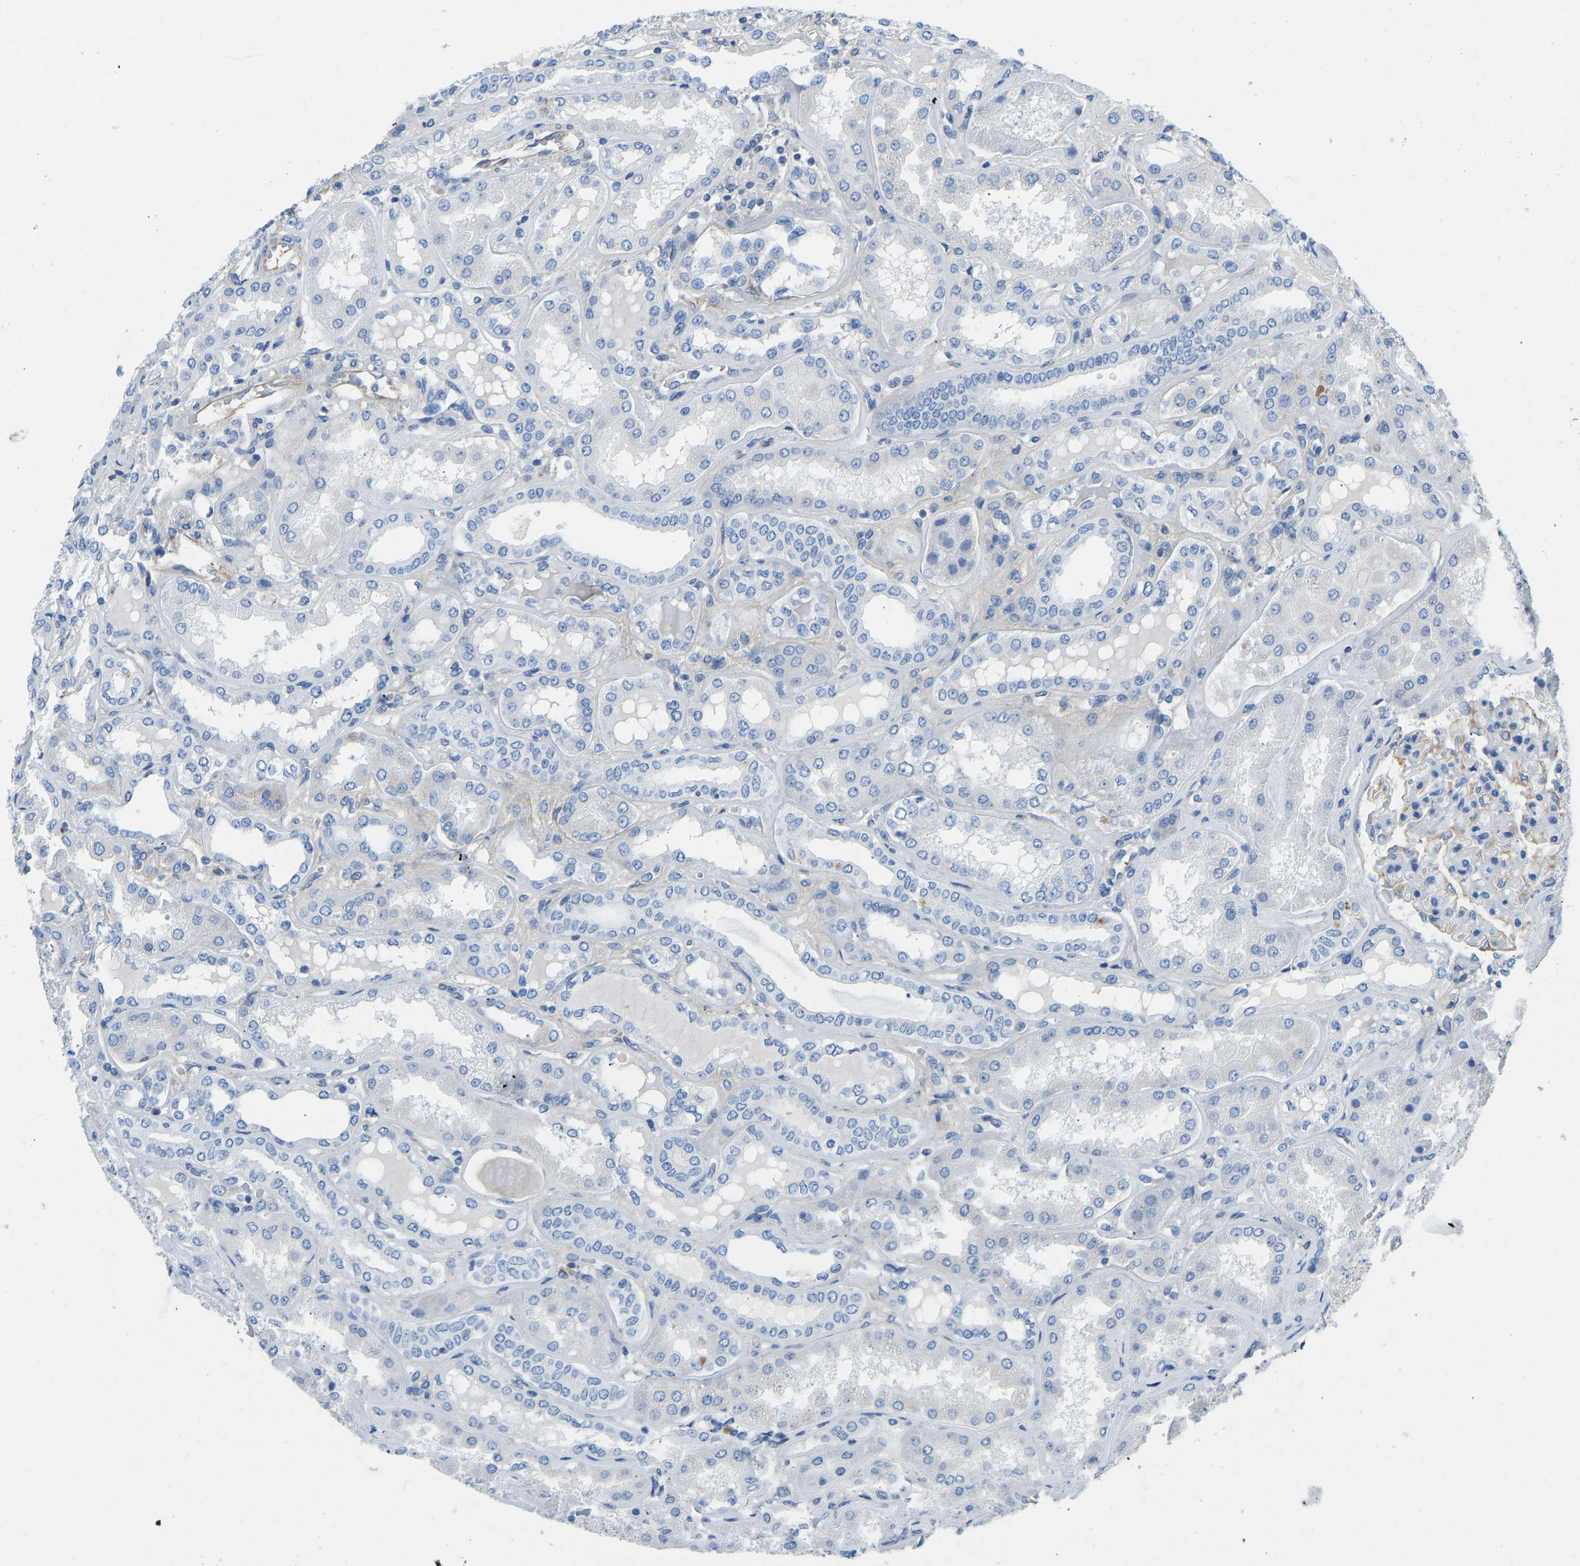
{"staining": {"intensity": "moderate", "quantity": "<25%", "location": "cytoplasmic/membranous"}, "tissue": "kidney", "cell_type": "Cells in glomeruli", "image_type": "normal", "snomed": [{"axis": "morphology", "description": "Normal tissue, NOS"}, {"axis": "topography", "description": "Kidney"}], "caption": "A brown stain labels moderate cytoplasmic/membranous expression of a protein in cells in glomeruli of normal human kidney. (brown staining indicates protein expression, while blue staining denotes nuclei).", "gene": "TECTA", "patient": {"sex": "female", "age": 56}}